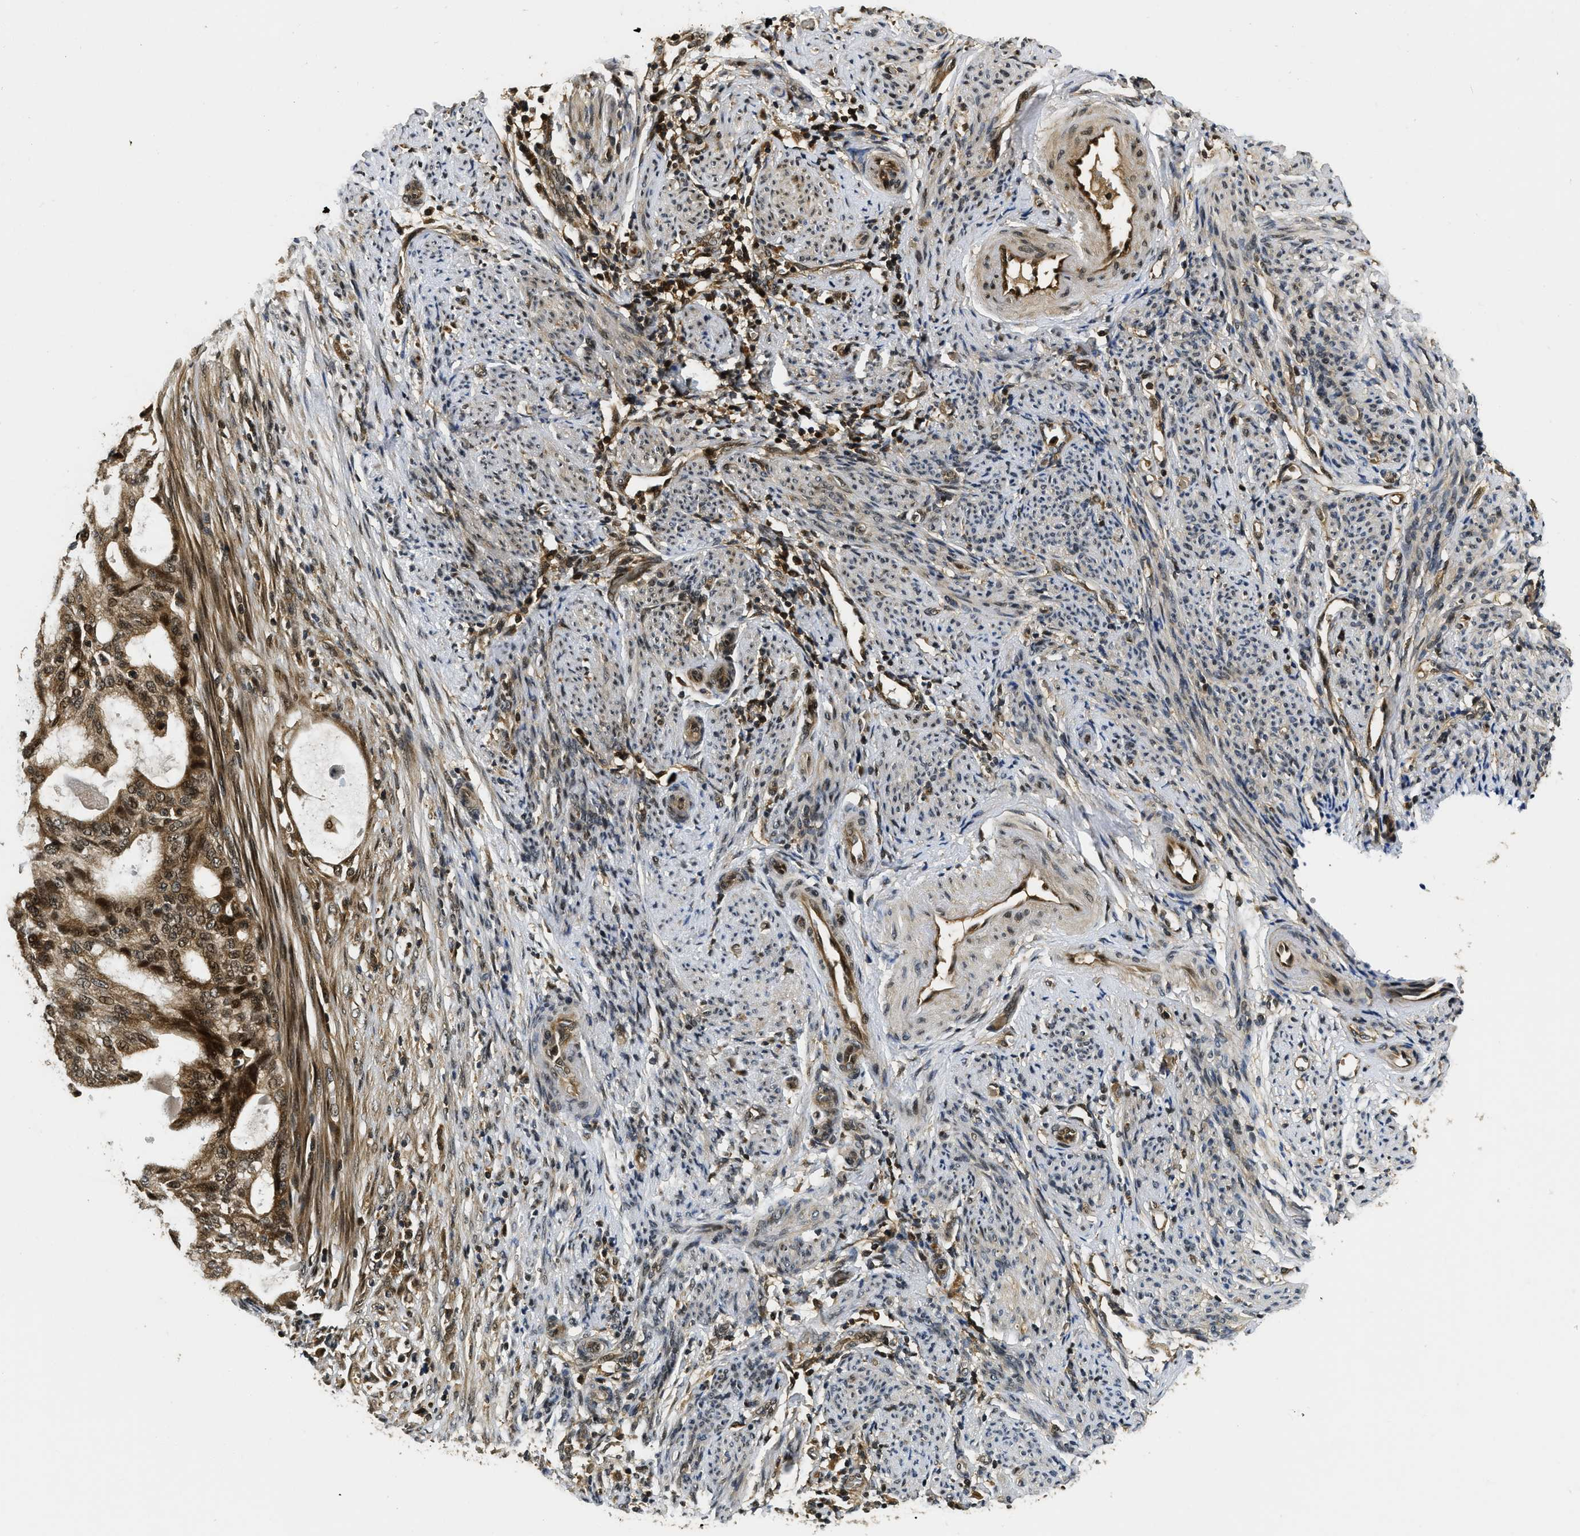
{"staining": {"intensity": "strong", "quantity": ">75%", "location": "cytoplasmic/membranous,nuclear"}, "tissue": "endometrial cancer", "cell_type": "Tumor cells", "image_type": "cancer", "snomed": [{"axis": "morphology", "description": "Adenocarcinoma, NOS"}, {"axis": "topography", "description": "Endometrium"}], "caption": "Immunohistochemistry (IHC) (DAB) staining of human endometrial cancer shows strong cytoplasmic/membranous and nuclear protein staining in about >75% of tumor cells. Nuclei are stained in blue.", "gene": "ADSL", "patient": {"sex": "female", "age": 58}}